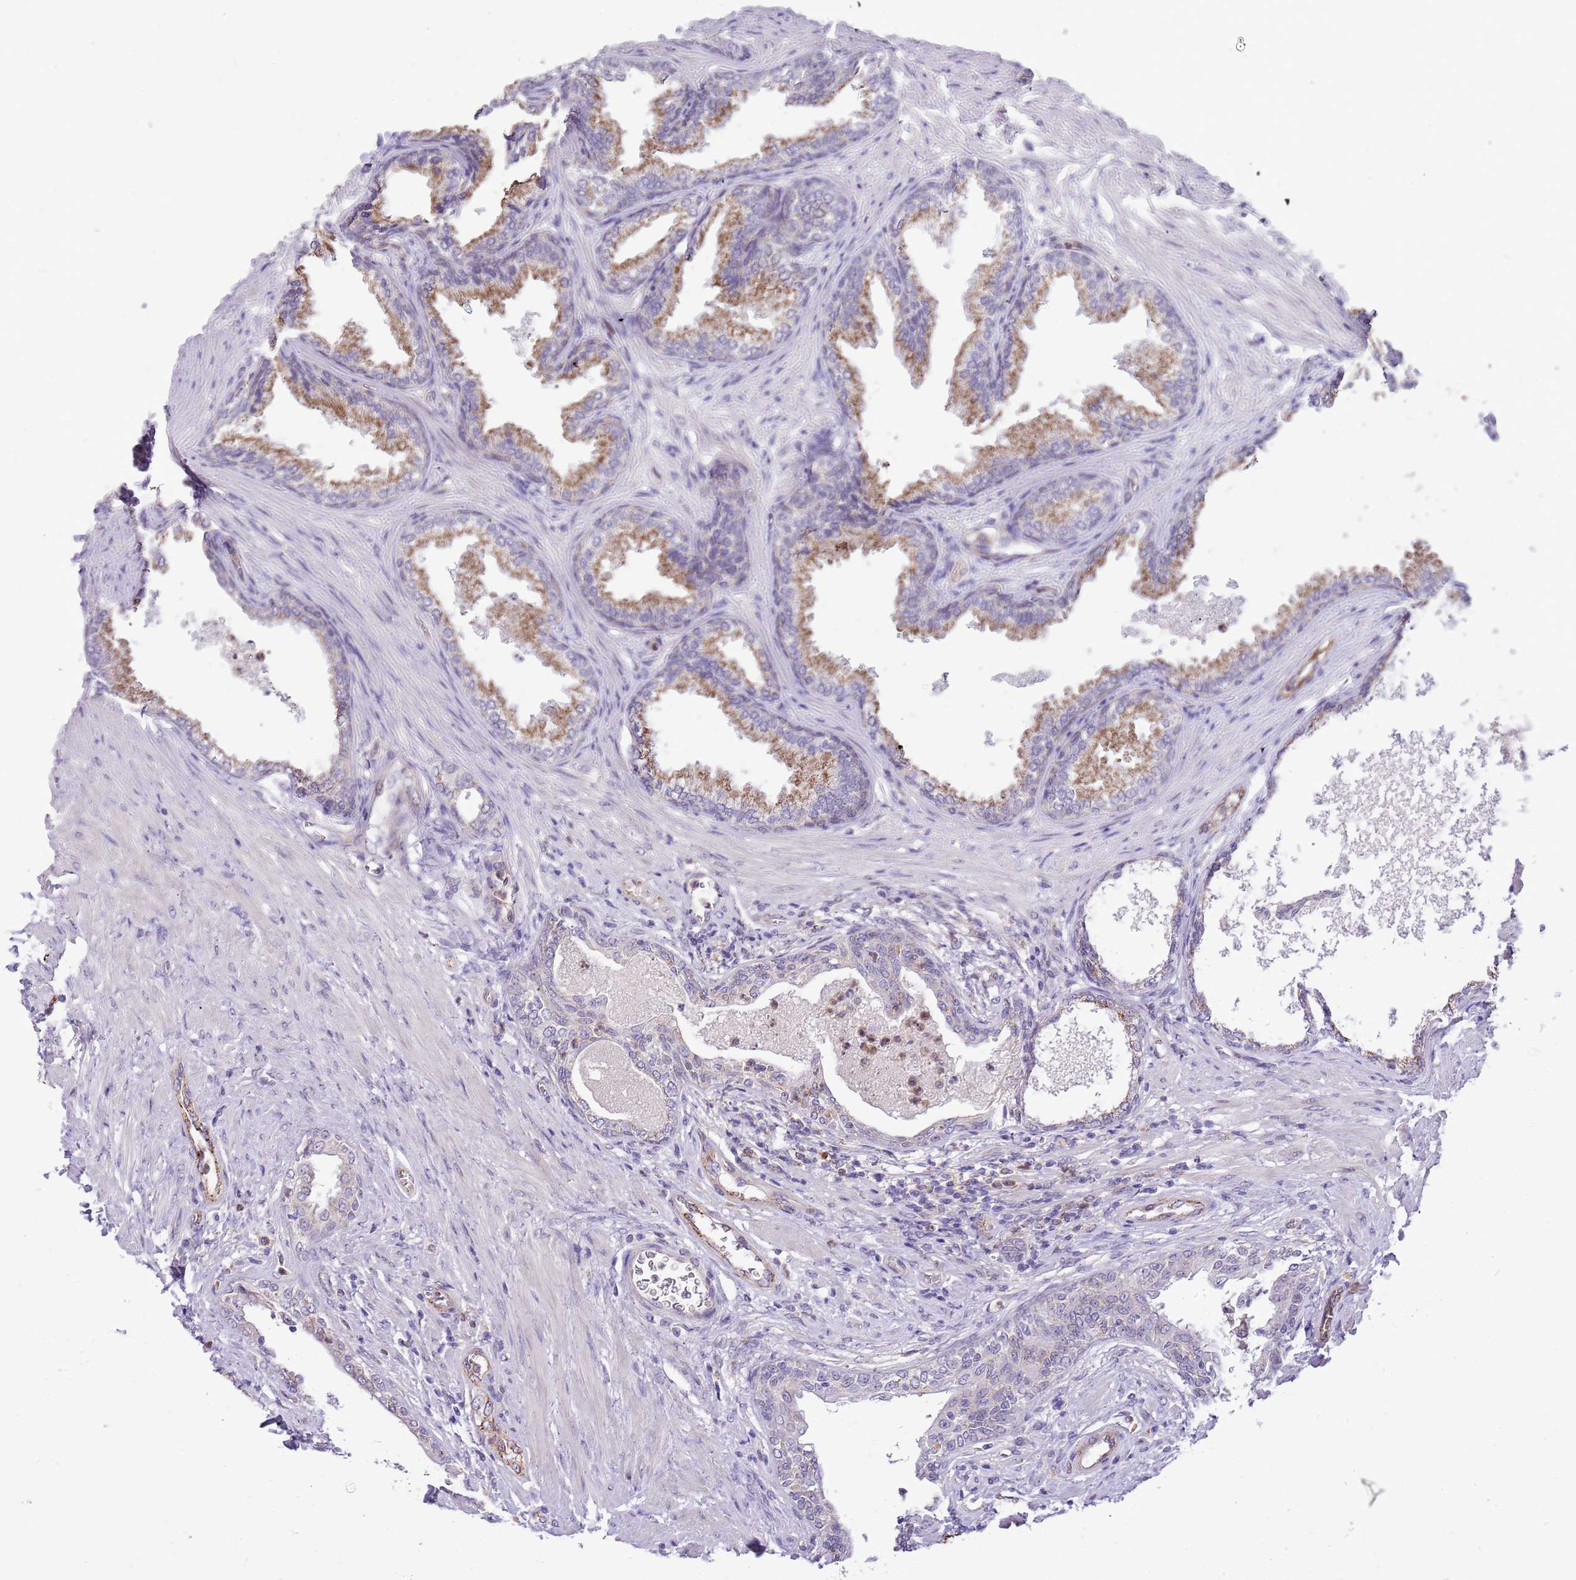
{"staining": {"intensity": "moderate", "quantity": "25%-75%", "location": "cytoplasmic/membranous"}, "tissue": "prostate", "cell_type": "Glandular cells", "image_type": "normal", "snomed": [{"axis": "morphology", "description": "Normal tissue, NOS"}, {"axis": "topography", "description": "Prostate"}], "caption": "Moderate cytoplasmic/membranous protein staining is present in about 25%-75% of glandular cells in prostate. The staining was performed using DAB to visualize the protein expression in brown, while the nuclei were stained in blue with hematoxylin (Magnification: 20x).", "gene": "PCNX1", "patient": {"sex": "male", "age": 76}}